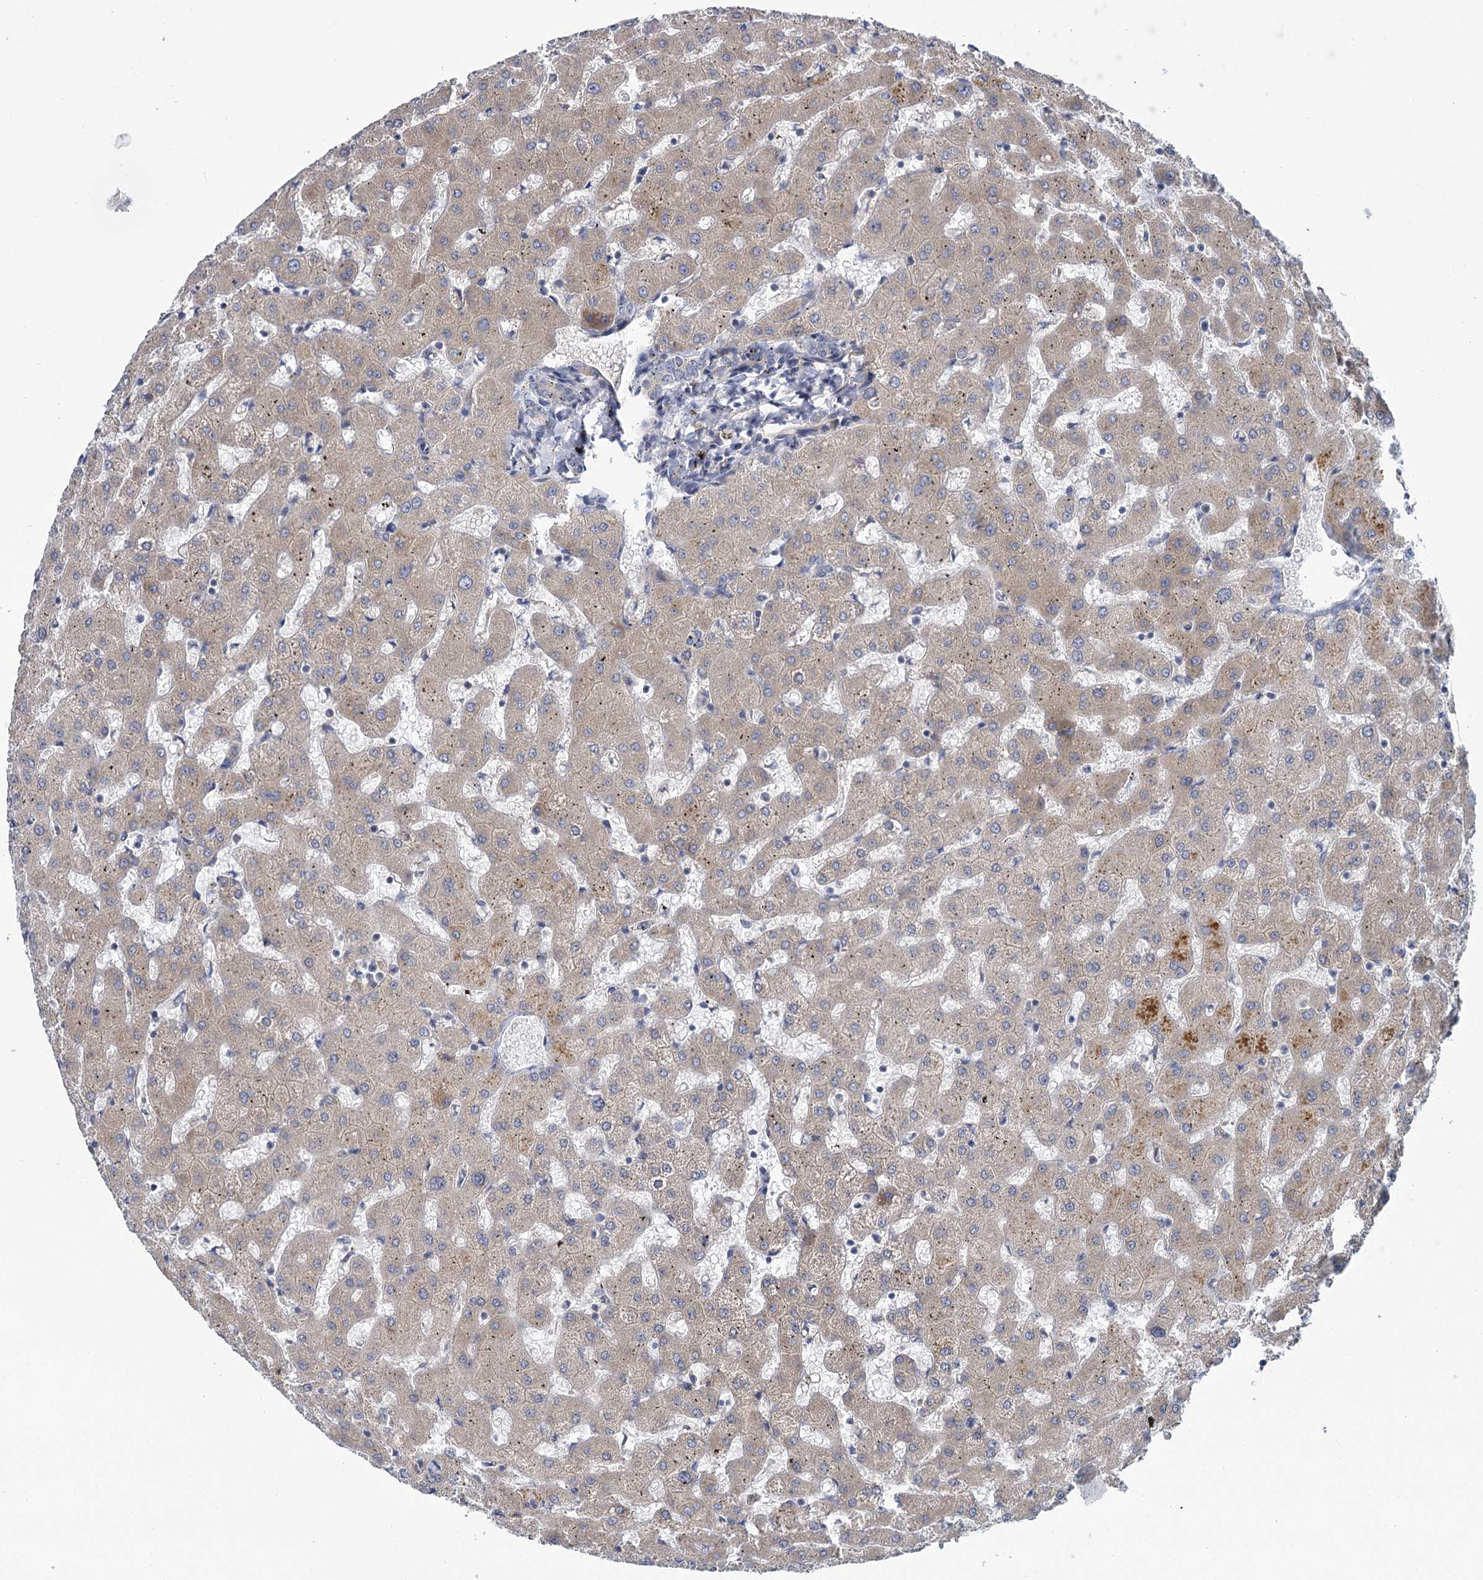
{"staining": {"intensity": "negative", "quantity": "none", "location": "none"}, "tissue": "liver", "cell_type": "Cholangiocytes", "image_type": "normal", "snomed": [{"axis": "morphology", "description": "Normal tissue, NOS"}, {"axis": "topography", "description": "Liver"}], "caption": "High power microscopy photomicrograph of an immunohistochemistry (IHC) photomicrograph of benign liver, revealing no significant positivity in cholangiocytes.", "gene": "MBLAC2", "patient": {"sex": "female", "age": 63}}